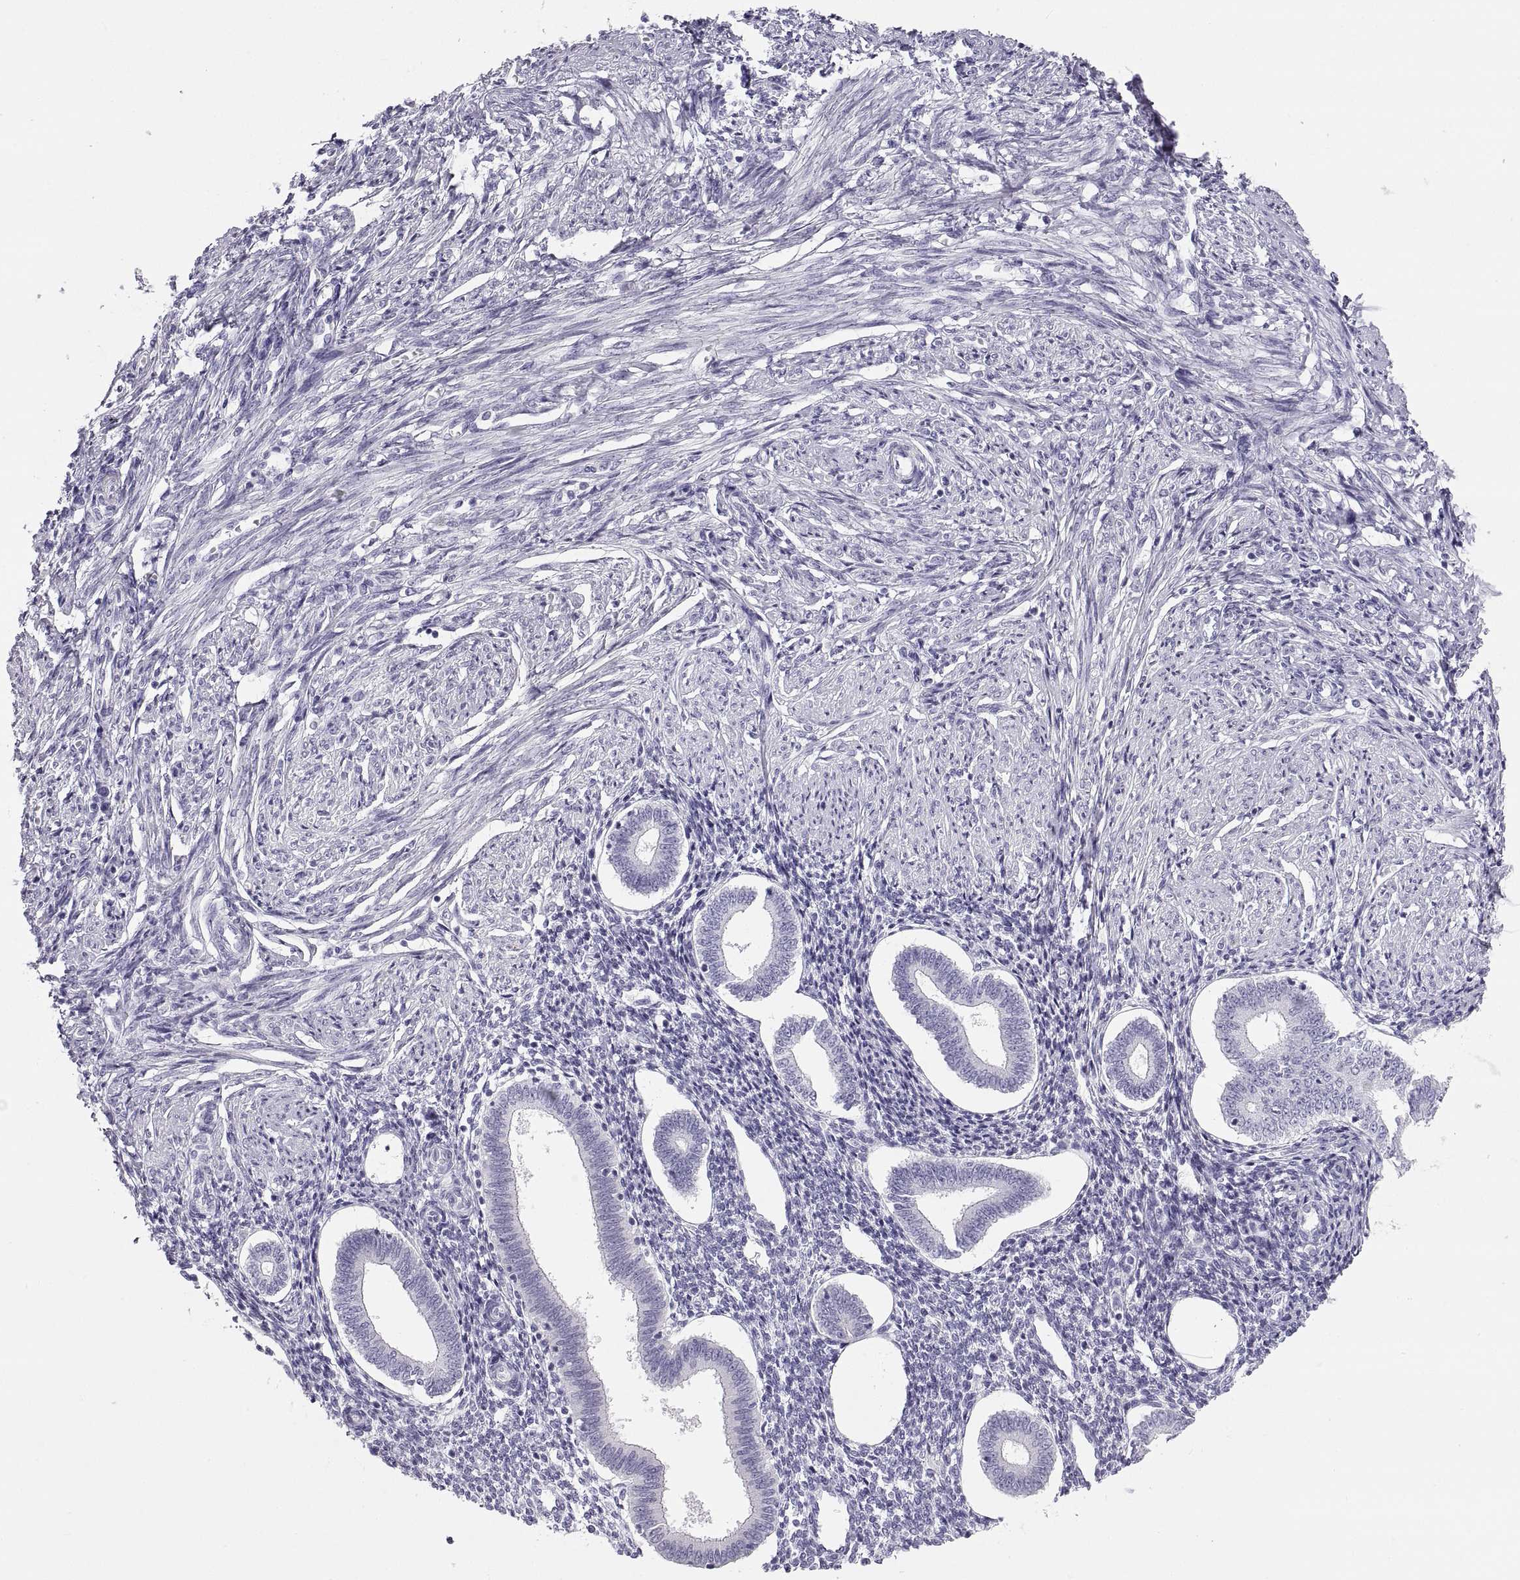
{"staining": {"intensity": "negative", "quantity": "none", "location": "none"}, "tissue": "endometrium", "cell_type": "Cells in endometrial stroma", "image_type": "normal", "snomed": [{"axis": "morphology", "description": "Normal tissue, NOS"}, {"axis": "topography", "description": "Endometrium"}], "caption": "The histopathology image reveals no staining of cells in endometrial stroma in unremarkable endometrium. (DAB (3,3'-diaminobenzidine) immunohistochemistry (IHC) visualized using brightfield microscopy, high magnification).", "gene": "SEMG1", "patient": {"sex": "female", "age": 40}}